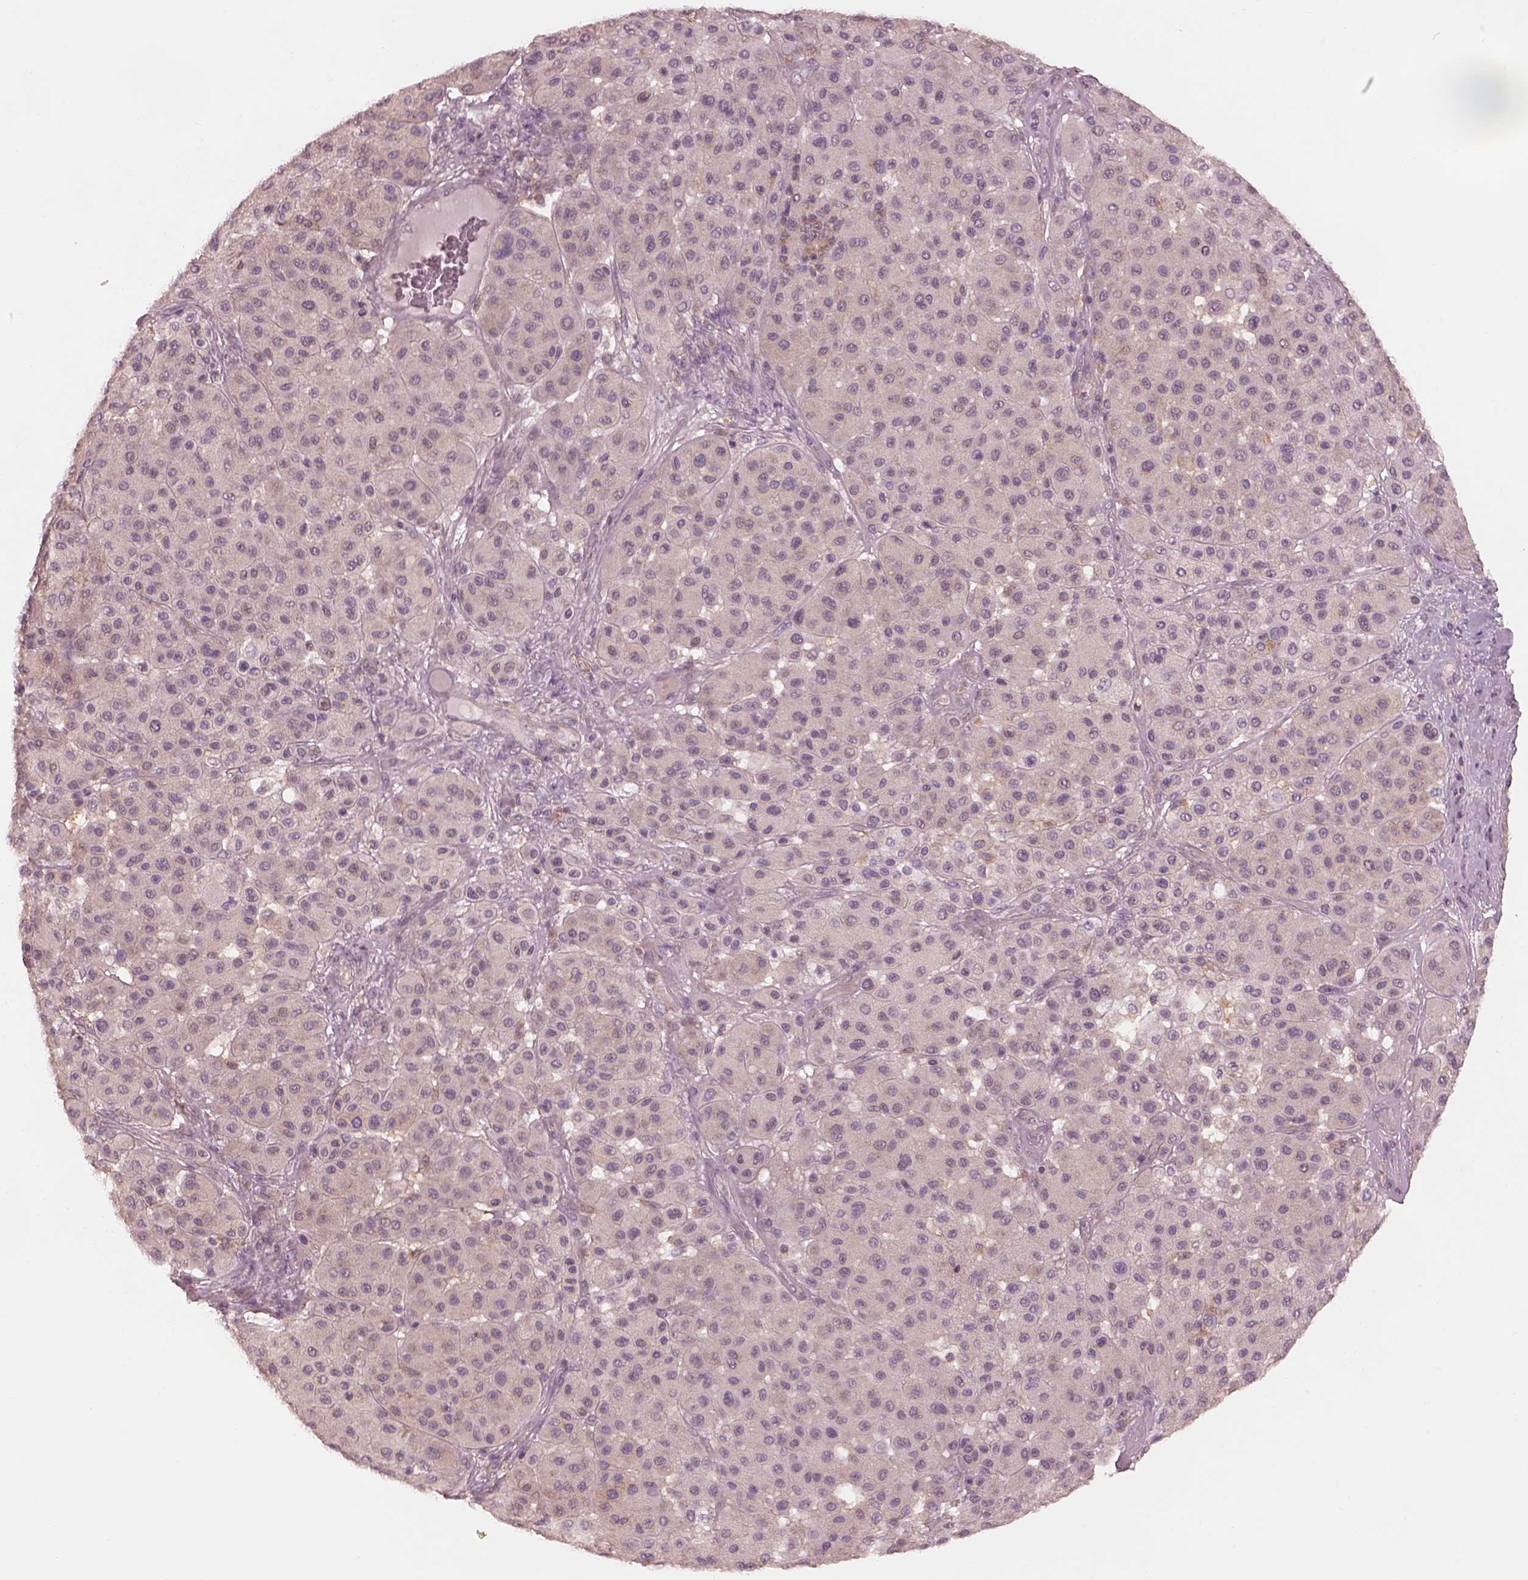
{"staining": {"intensity": "weak", "quantity": "<25%", "location": "cytoplasmic/membranous"}, "tissue": "melanoma", "cell_type": "Tumor cells", "image_type": "cancer", "snomed": [{"axis": "morphology", "description": "Malignant melanoma, Metastatic site"}, {"axis": "topography", "description": "Smooth muscle"}], "caption": "This is an immunohistochemistry image of malignant melanoma (metastatic site). There is no positivity in tumor cells.", "gene": "PRKACG", "patient": {"sex": "male", "age": 41}}